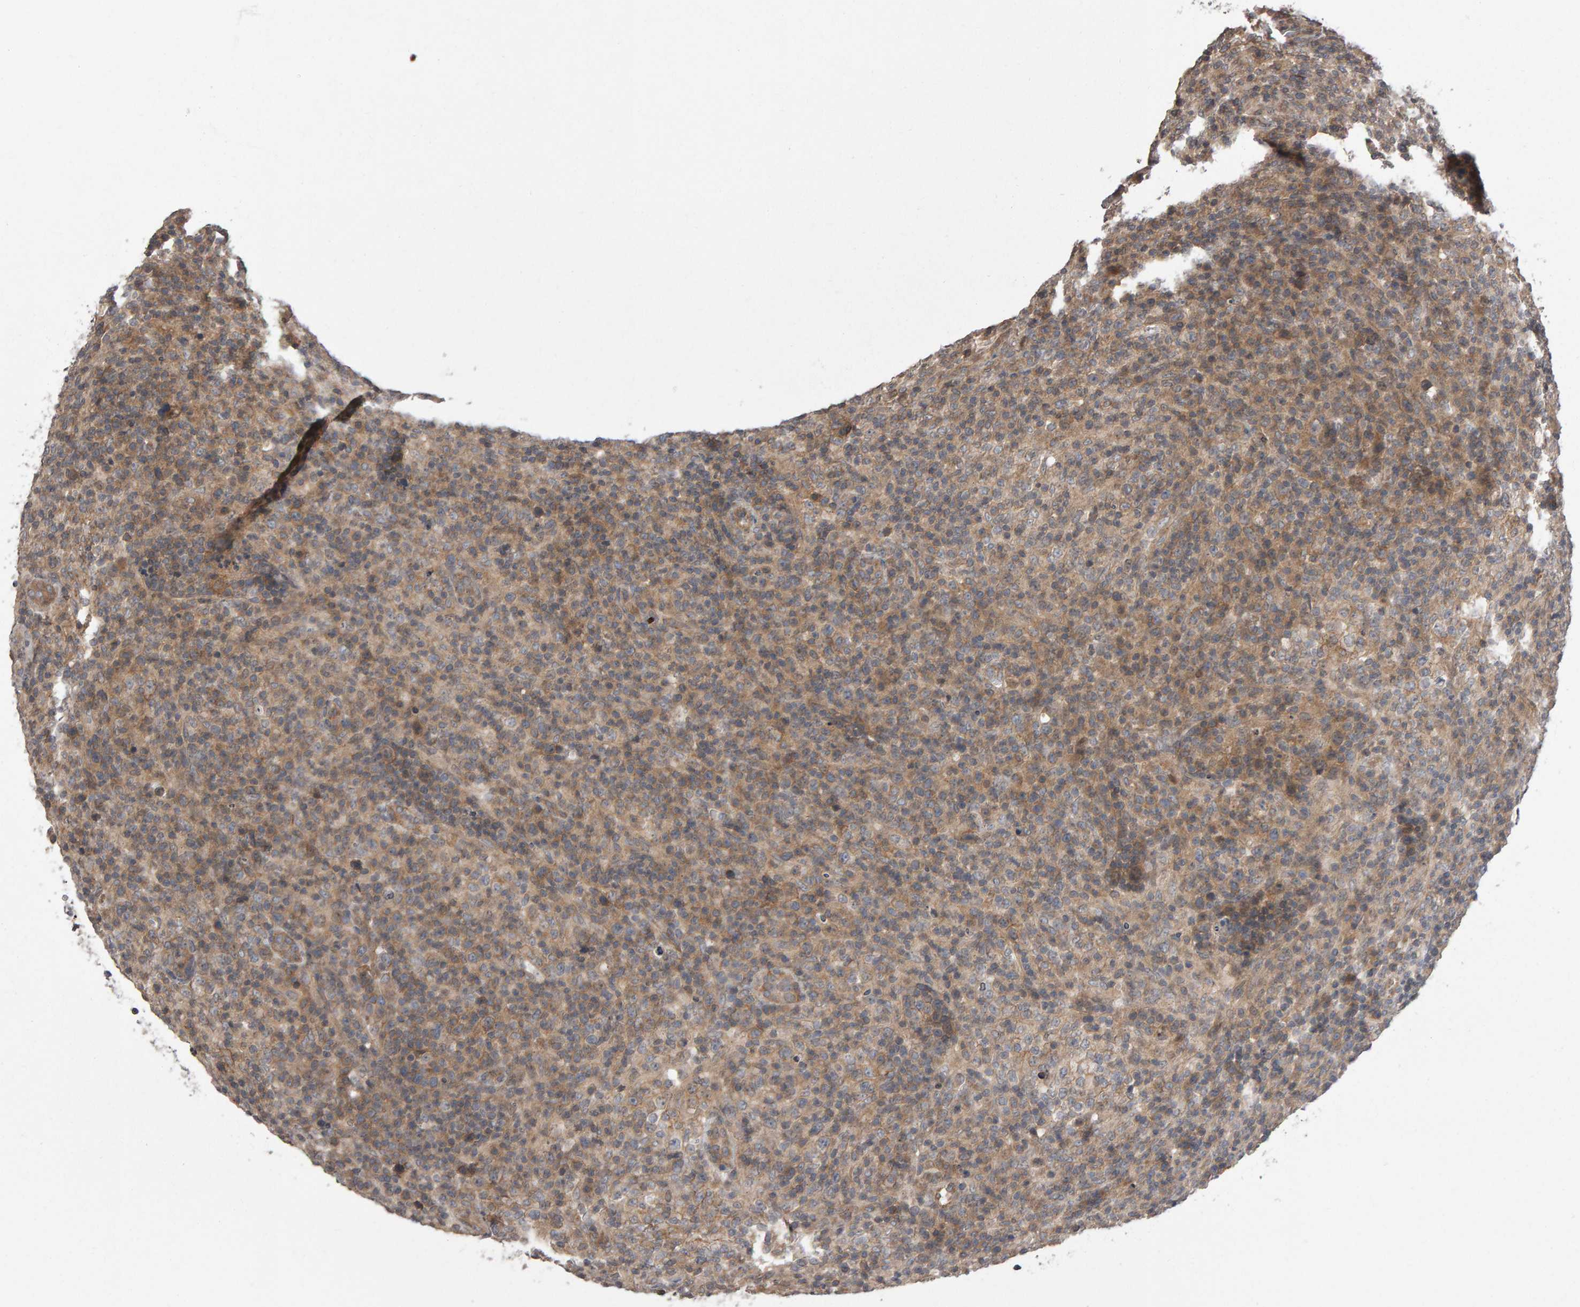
{"staining": {"intensity": "weak", "quantity": ">75%", "location": "cytoplasmic/membranous"}, "tissue": "lymphoma", "cell_type": "Tumor cells", "image_type": "cancer", "snomed": [{"axis": "morphology", "description": "Malignant lymphoma, non-Hodgkin's type, High grade"}, {"axis": "topography", "description": "Lymph node"}], "caption": "About >75% of tumor cells in human lymphoma demonstrate weak cytoplasmic/membranous protein staining as visualized by brown immunohistochemical staining.", "gene": "SCRIB", "patient": {"sex": "female", "age": 76}}